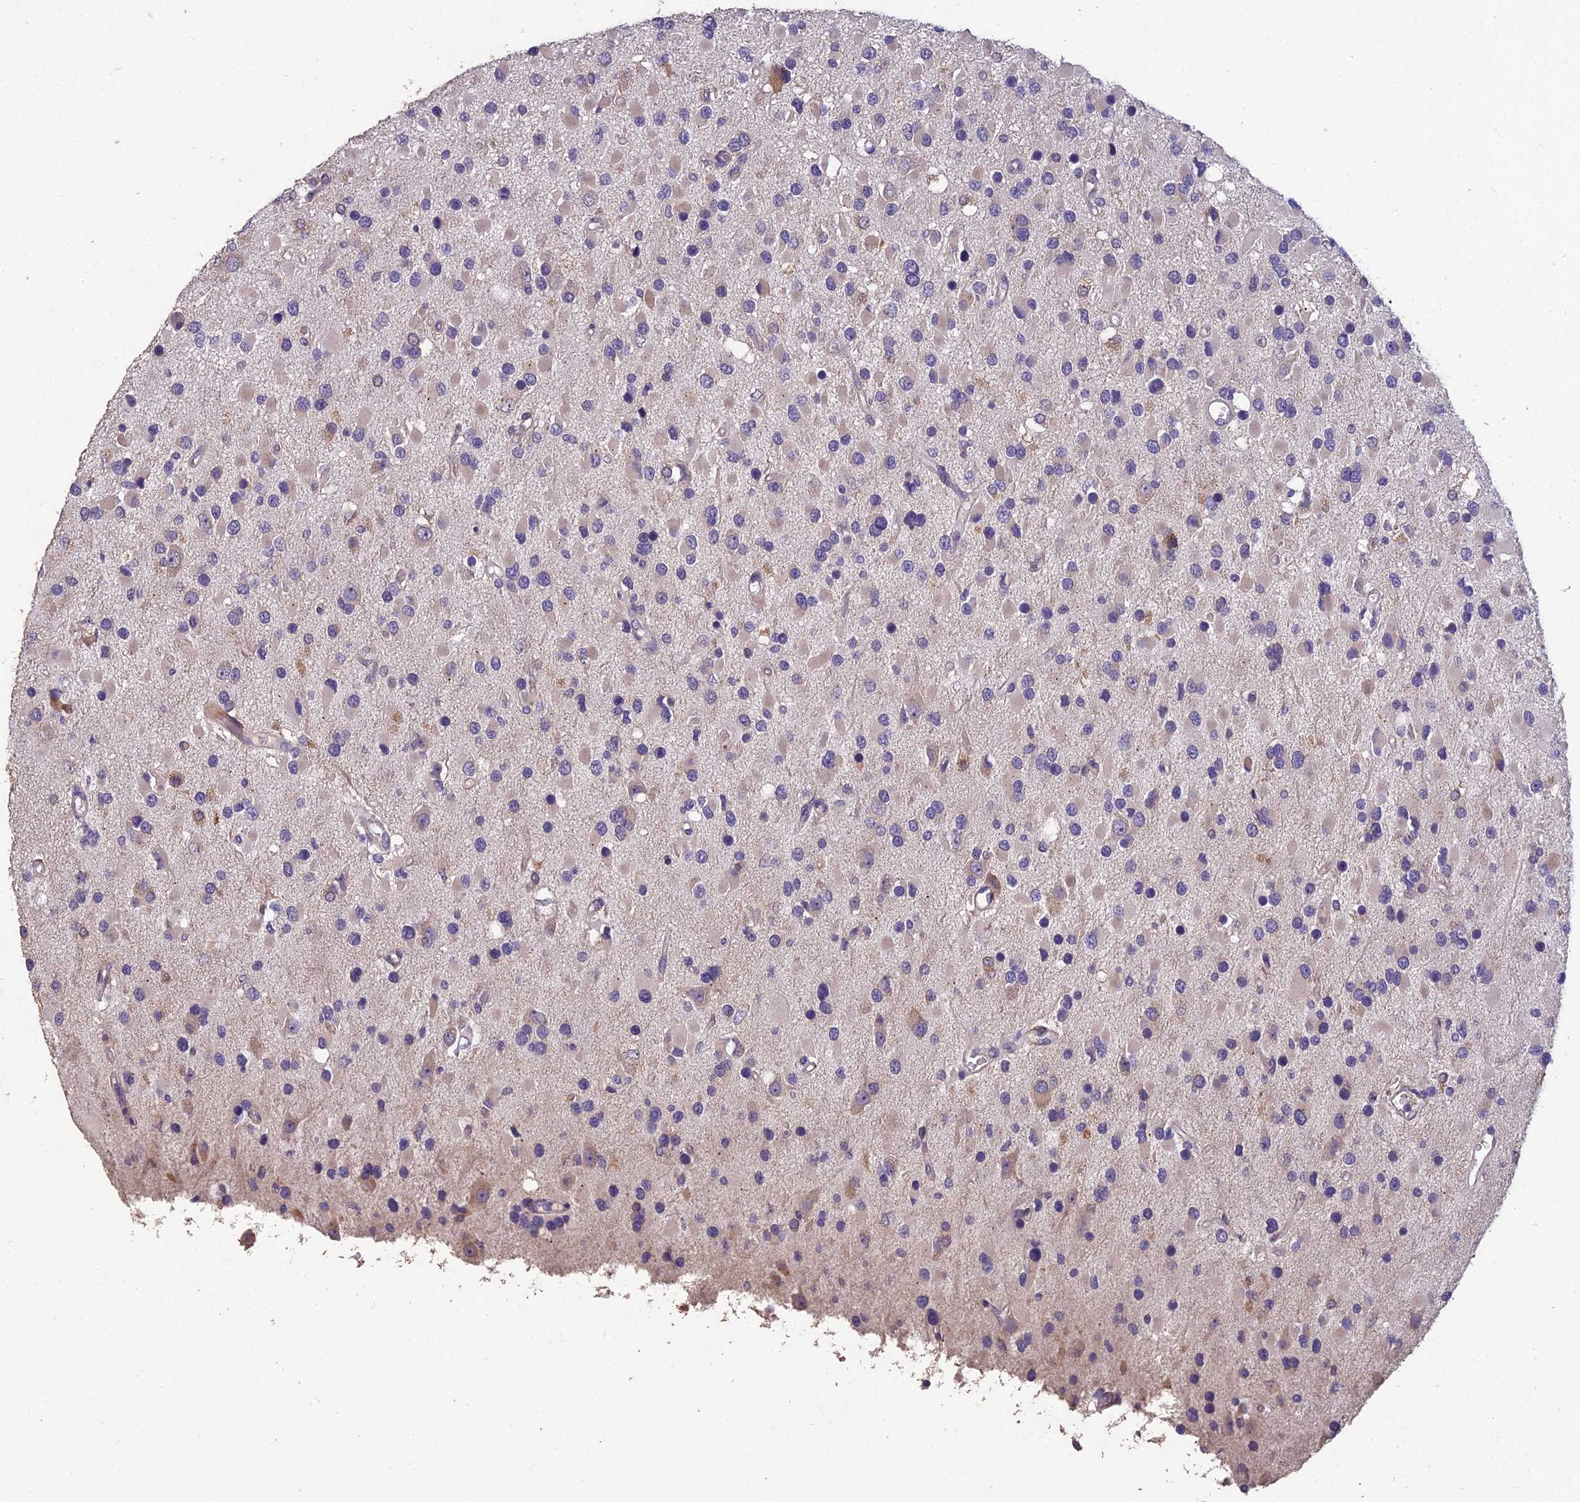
{"staining": {"intensity": "weak", "quantity": "<25%", "location": "cytoplasmic/membranous"}, "tissue": "glioma", "cell_type": "Tumor cells", "image_type": "cancer", "snomed": [{"axis": "morphology", "description": "Glioma, malignant, High grade"}, {"axis": "topography", "description": "Brain"}], "caption": "Histopathology image shows no significant protein expression in tumor cells of high-grade glioma (malignant).", "gene": "CEACAM16", "patient": {"sex": "male", "age": 53}}